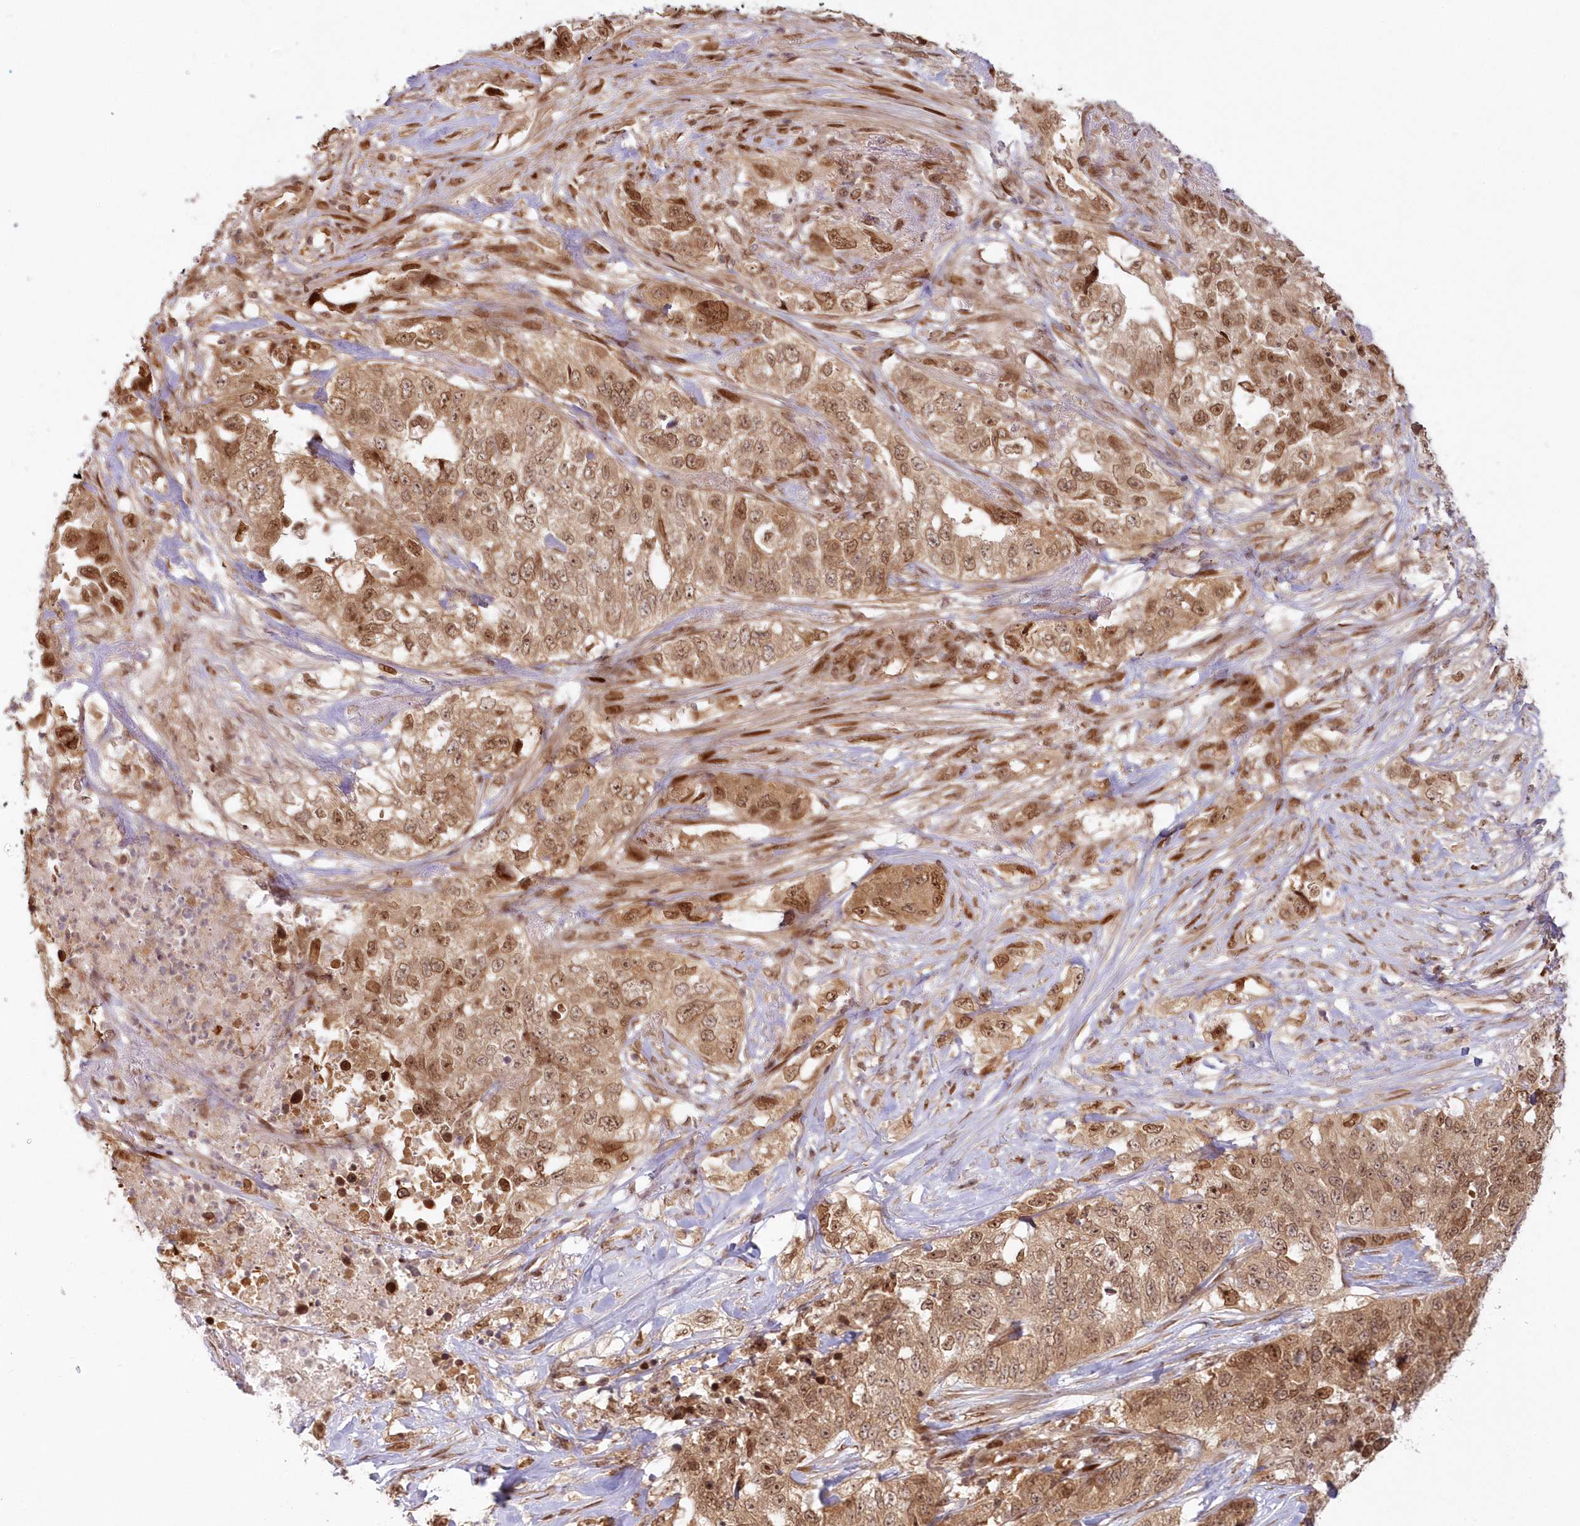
{"staining": {"intensity": "moderate", "quantity": ">75%", "location": "cytoplasmic/membranous,nuclear"}, "tissue": "lung cancer", "cell_type": "Tumor cells", "image_type": "cancer", "snomed": [{"axis": "morphology", "description": "Adenocarcinoma, NOS"}, {"axis": "topography", "description": "Lung"}], "caption": "This image reveals IHC staining of lung cancer, with medium moderate cytoplasmic/membranous and nuclear positivity in approximately >75% of tumor cells.", "gene": "TOGARAM2", "patient": {"sex": "female", "age": 51}}